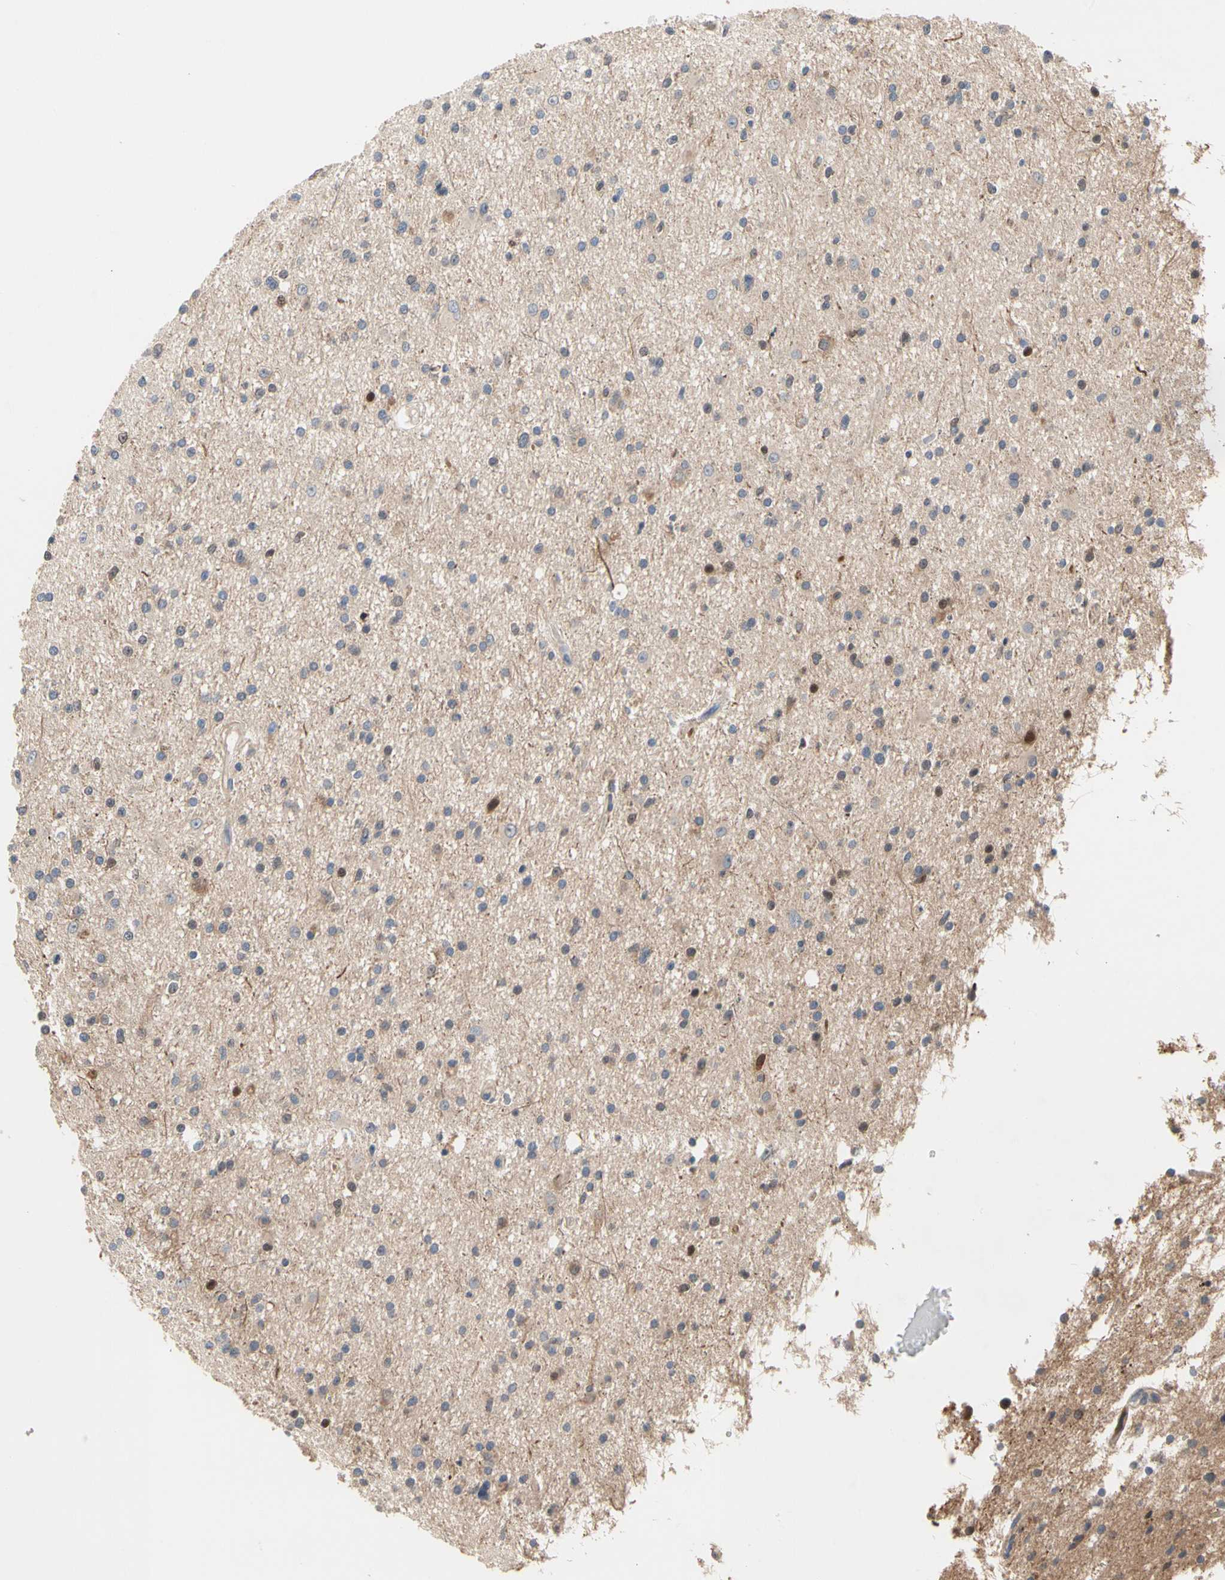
{"staining": {"intensity": "weak", "quantity": "<25%", "location": "cytoplasmic/membranous"}, "tissue": "glioma", "cell_type": "Tumor cells", "image_type": "cancer", "snomed": [{"axis": "morphology", "description": "Glioma, malignant, High grade"}, {"axis": "topography", "description": "Brain"}], "caption": "DAB (3,3'-diaminobenzidine) immunohistochemical staining of glioma demonstrates no significant staining in tumor cells.", "gene": "HMGCR", "patient": {"sex": "male", "age": 33}}